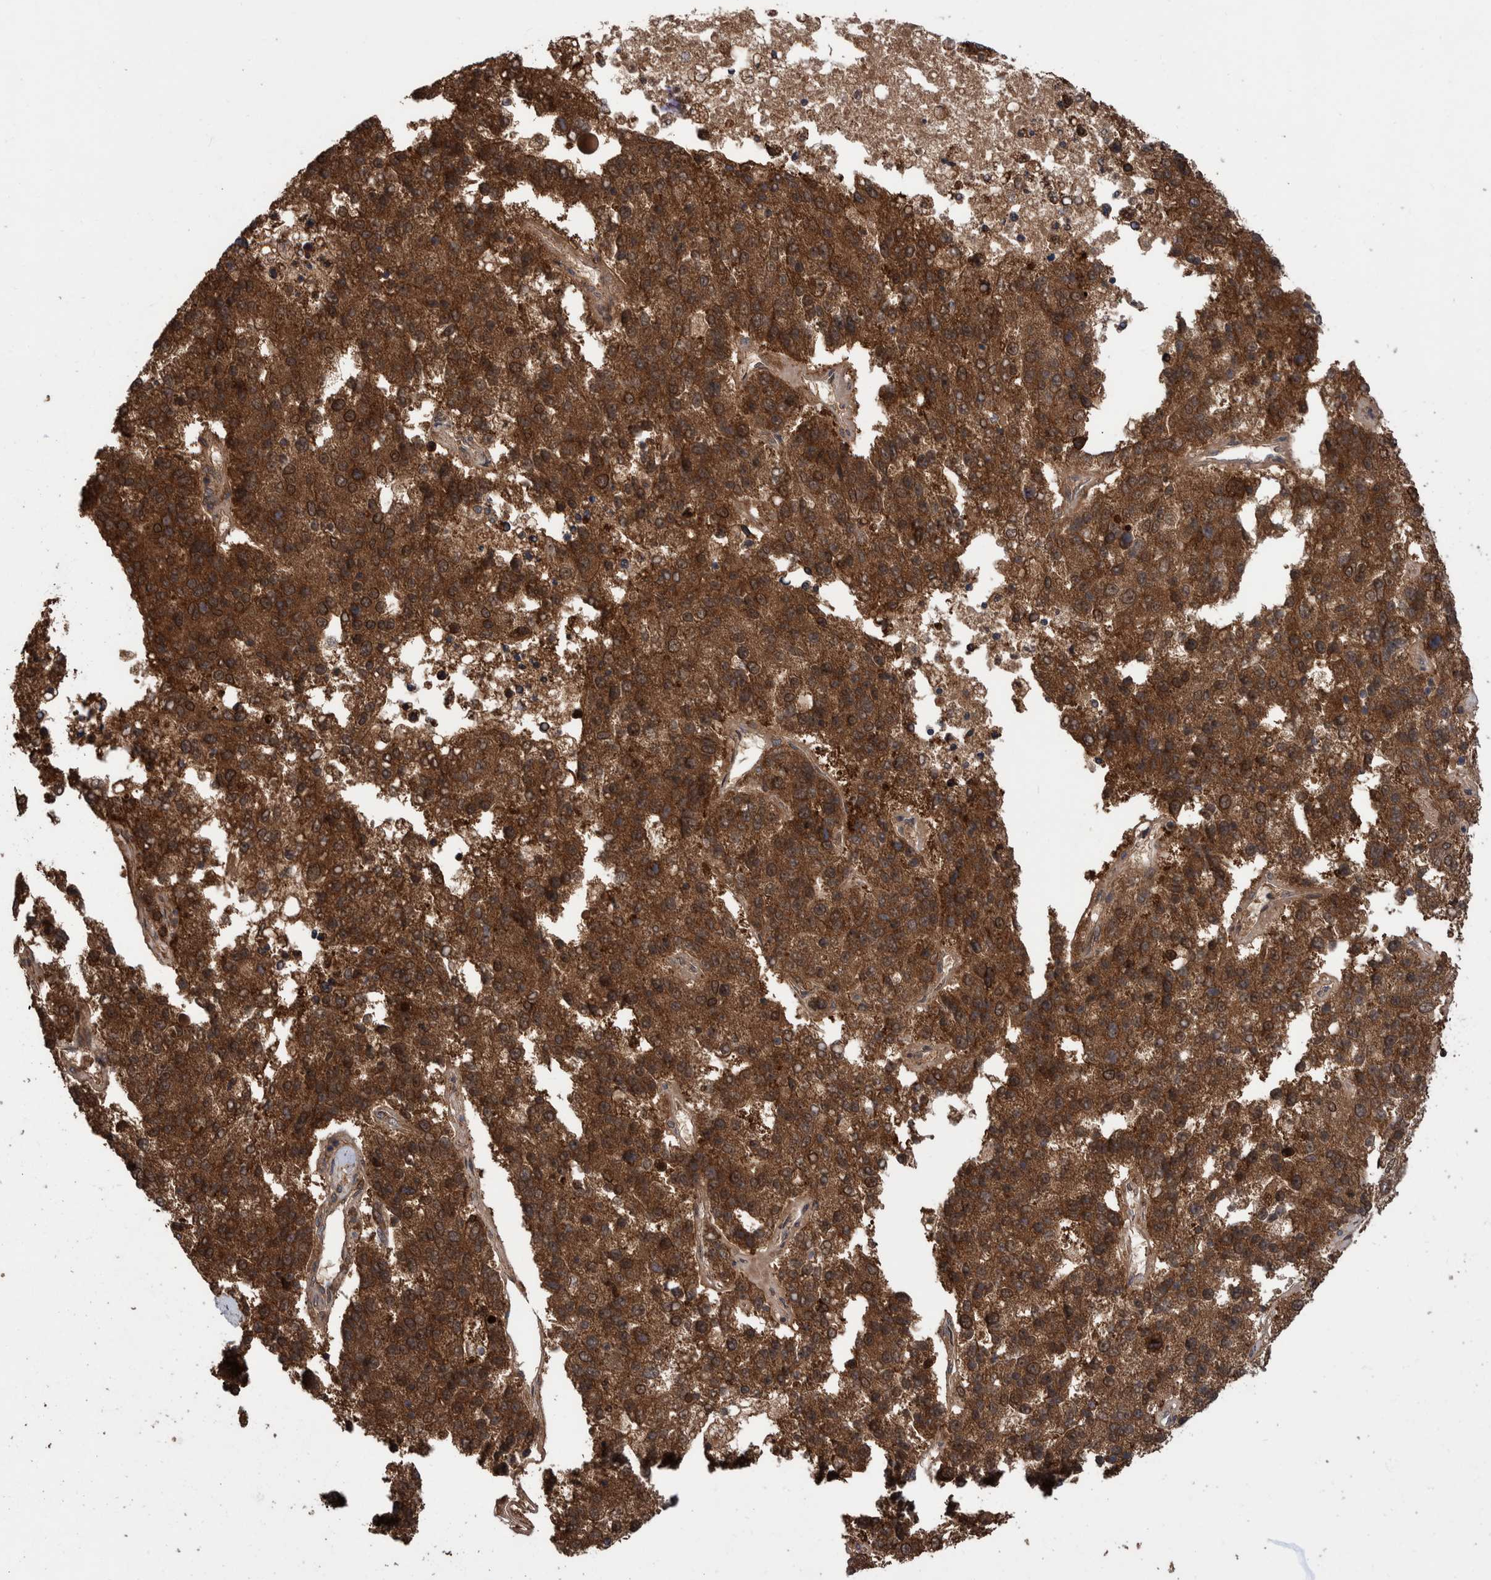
{"staining": {"intensity": "strong", "quantity": ">75%", "location": "cytoplasmic/membranous"}, "tissue": "pancreatic cancer", "cell_type": "Tumor cells", "image_type": "cancer", "snomed": [{"axis": "morphology", "description": "Adenocarcinoma, NOS"}, {"axis": "topography", "description": "Pancreas"}], "caption": "Protein positivity by immunohistochemistry exhibits strong cytoplasmic/membranous expression in approximately >75% of tumor cells in adenocarcinoma (pancreatic).", "gene": "VBP1", "patient": {"sex": "female", "age": 61}}